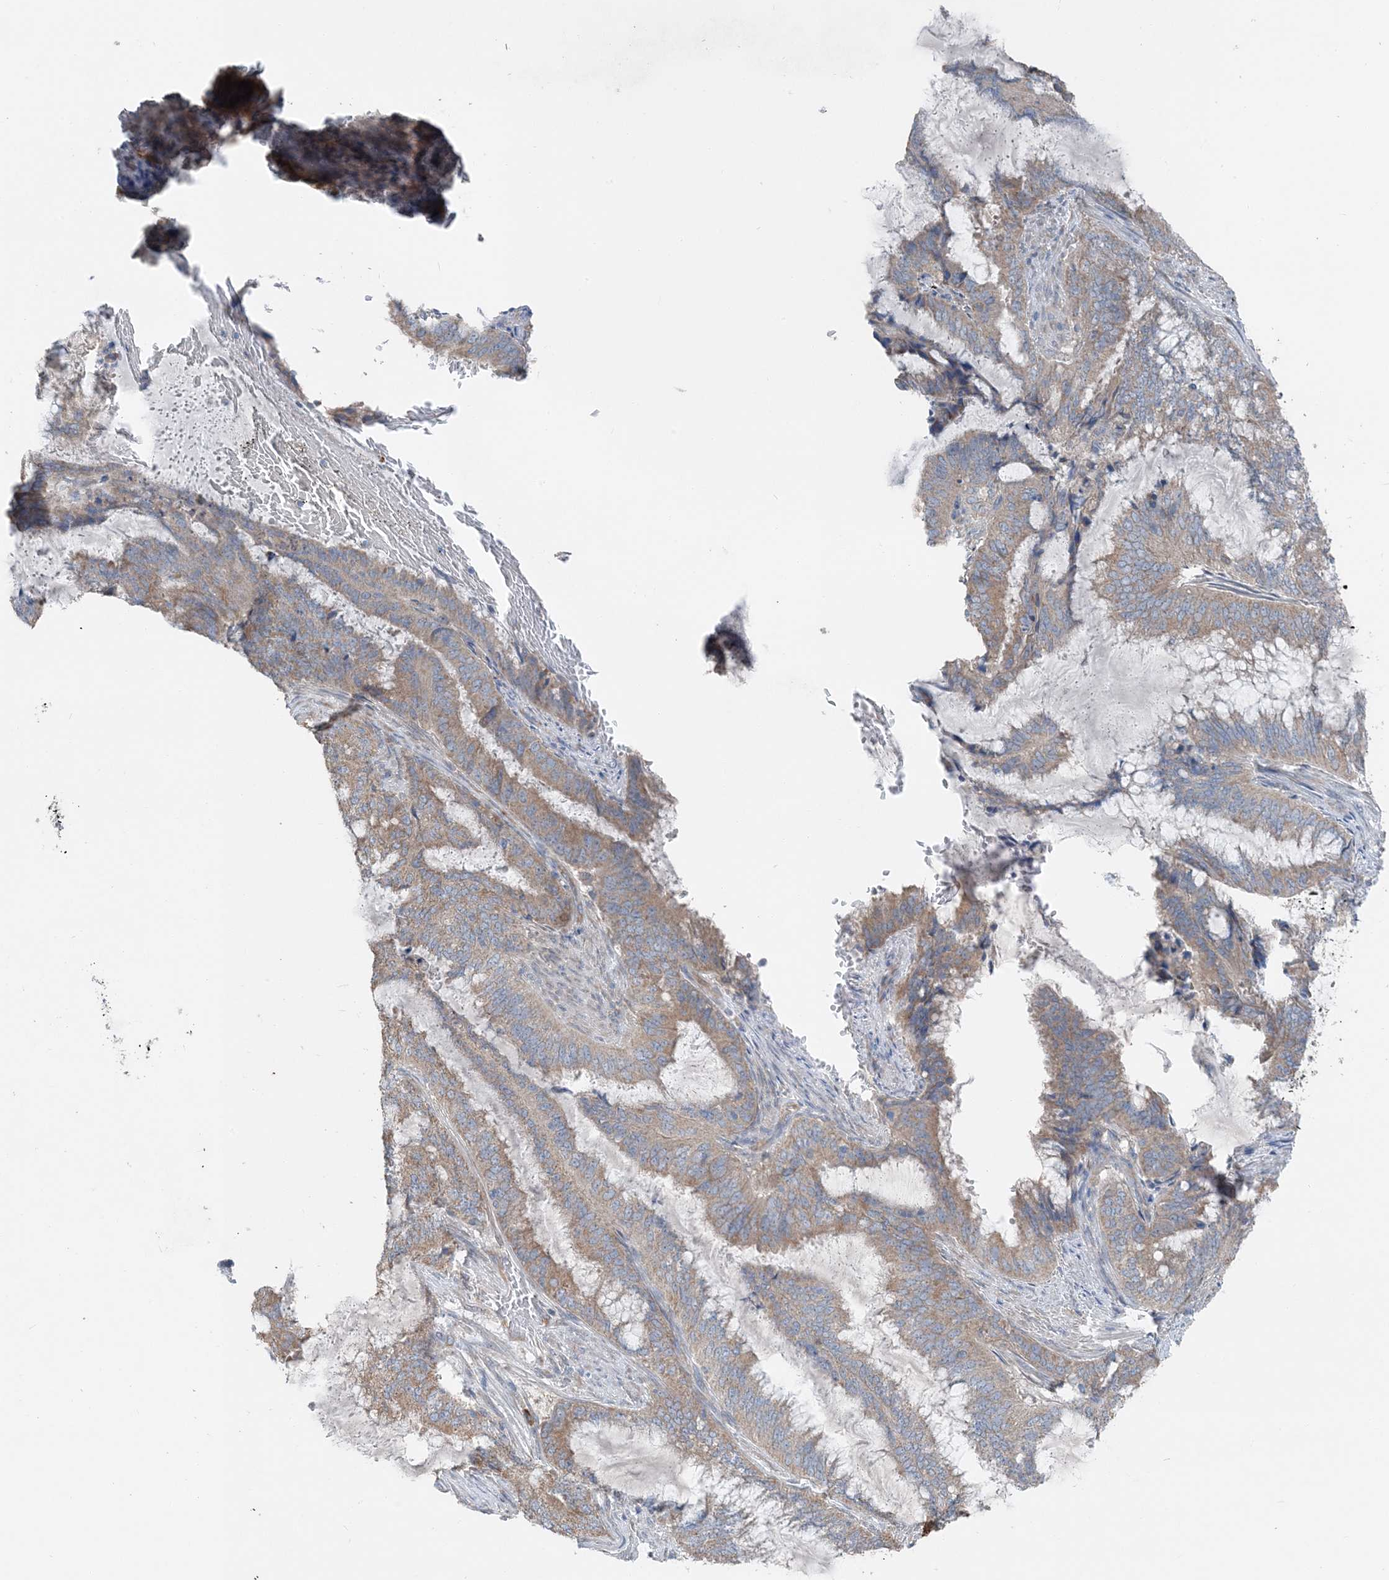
{"staining": {"intensity": "weak", "quantity": ">75%", "location": "cytoplasmic/membranous"}, "tissue": "endometrial cancer", "cell_type": "Tumor cells", "image_type": "cancer", "snomed": [{"axis": "morphology", "description": "Adenocarcinoma, NOS"}, {"axis": "topography", "description": "Endometrium"}], "caption": "Endometrial cancer stained for a protein demonstrates weak cytoplasmic/membranous positivity in tumor cells.", "gene": "DHX30", "patient": {"sex": "female", "age": 51}}